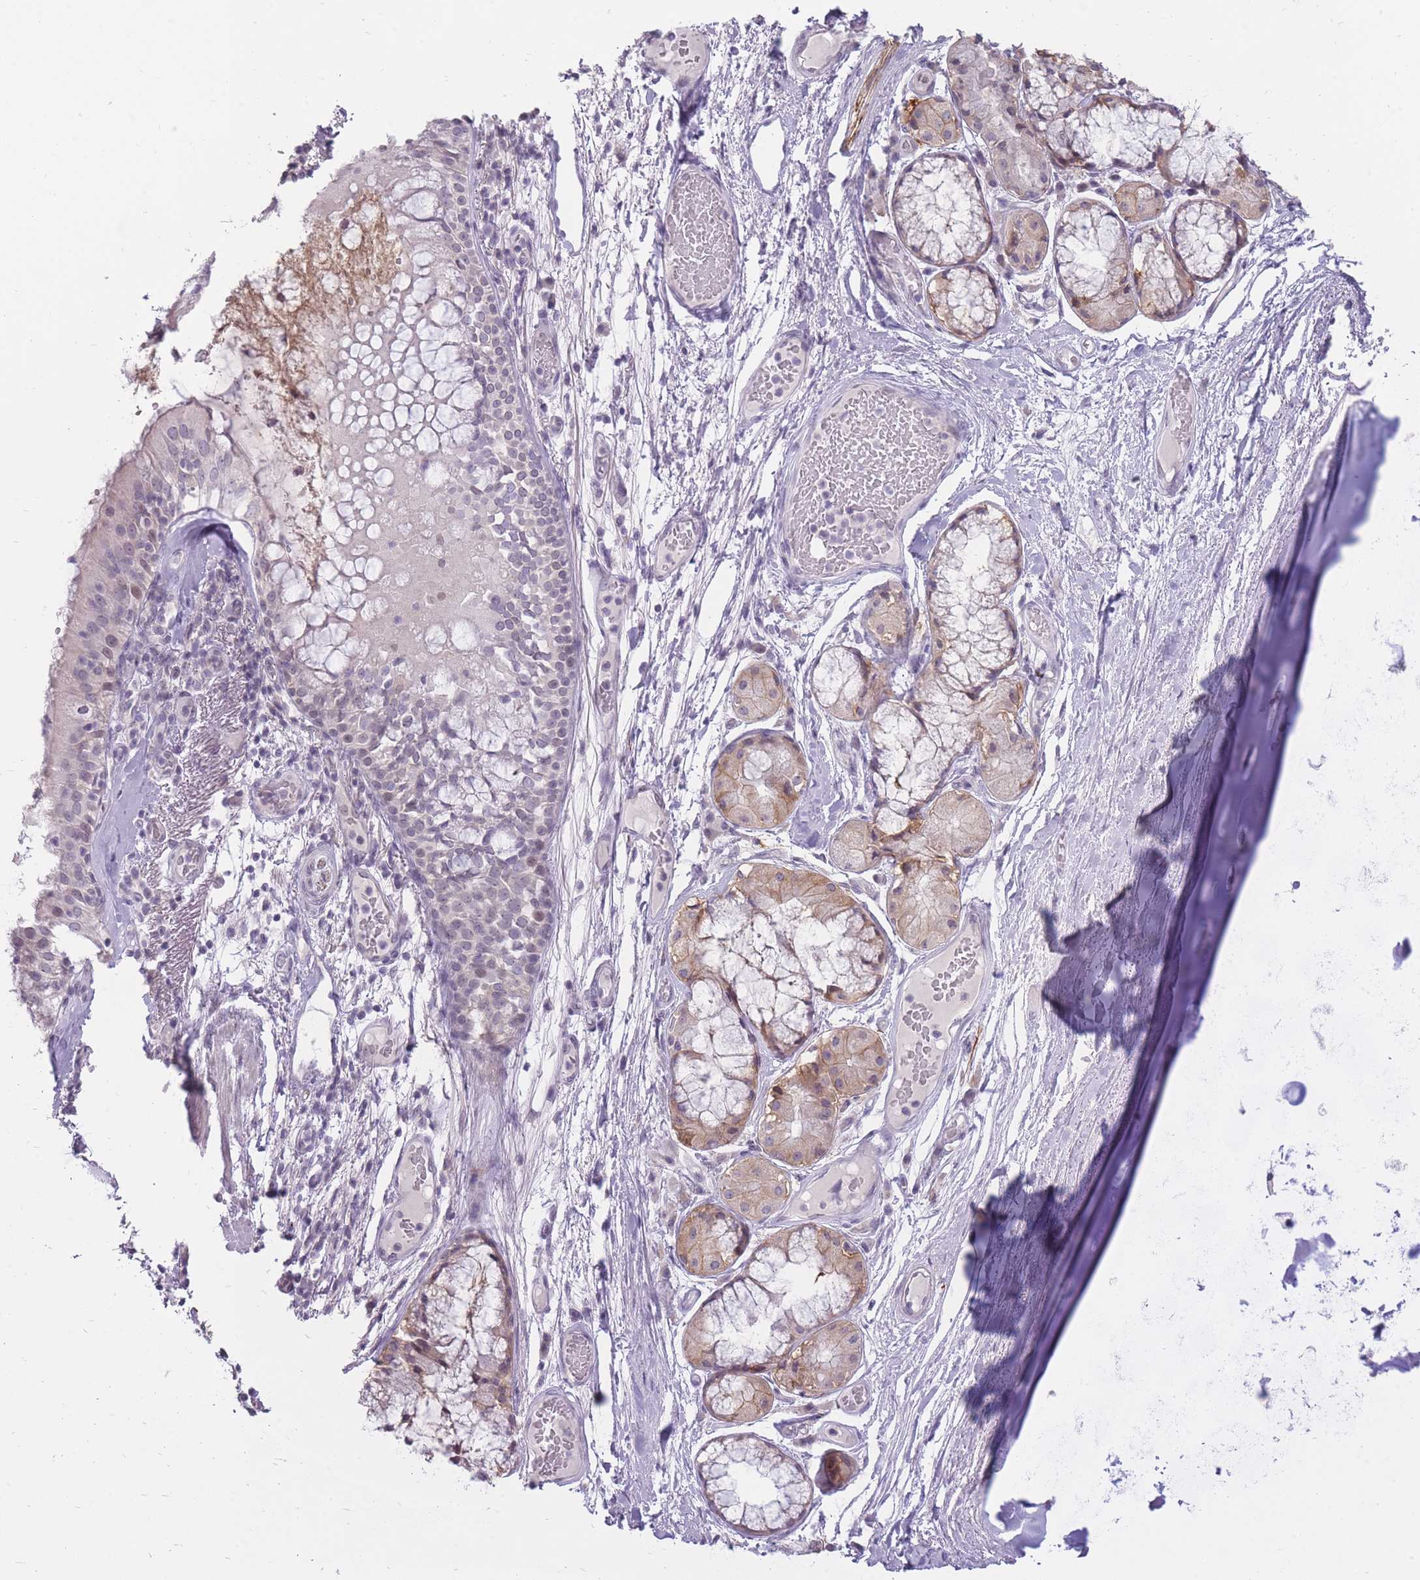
{"staining": {"intensity": "weak", "quantity": "25%-75%", "location": "cytoplasmic/membranous,nuclear"}, "tissue": "bronchus", "cell_type": "Respiratory epithelial cells", "image_type": "normal", "snomed": [{"axis": "morphology", "description": "Normal tissue, NOS"}, {"axis": "topography", "description": "Cartilage tissue"}, {"axis": "topography", "description": "Bronchus"}], "caption": "Immunohistochemistry (IHC) micrograph of normal human bronchus stained for a protein (brown), which demonstrates low levels of weak cytoplasmic/membranous,nuclear staining in about 25%-75% of respiratory epithelial cells.", "gene": "POM121C", "patient": {"sex": "male", "age": 63}}